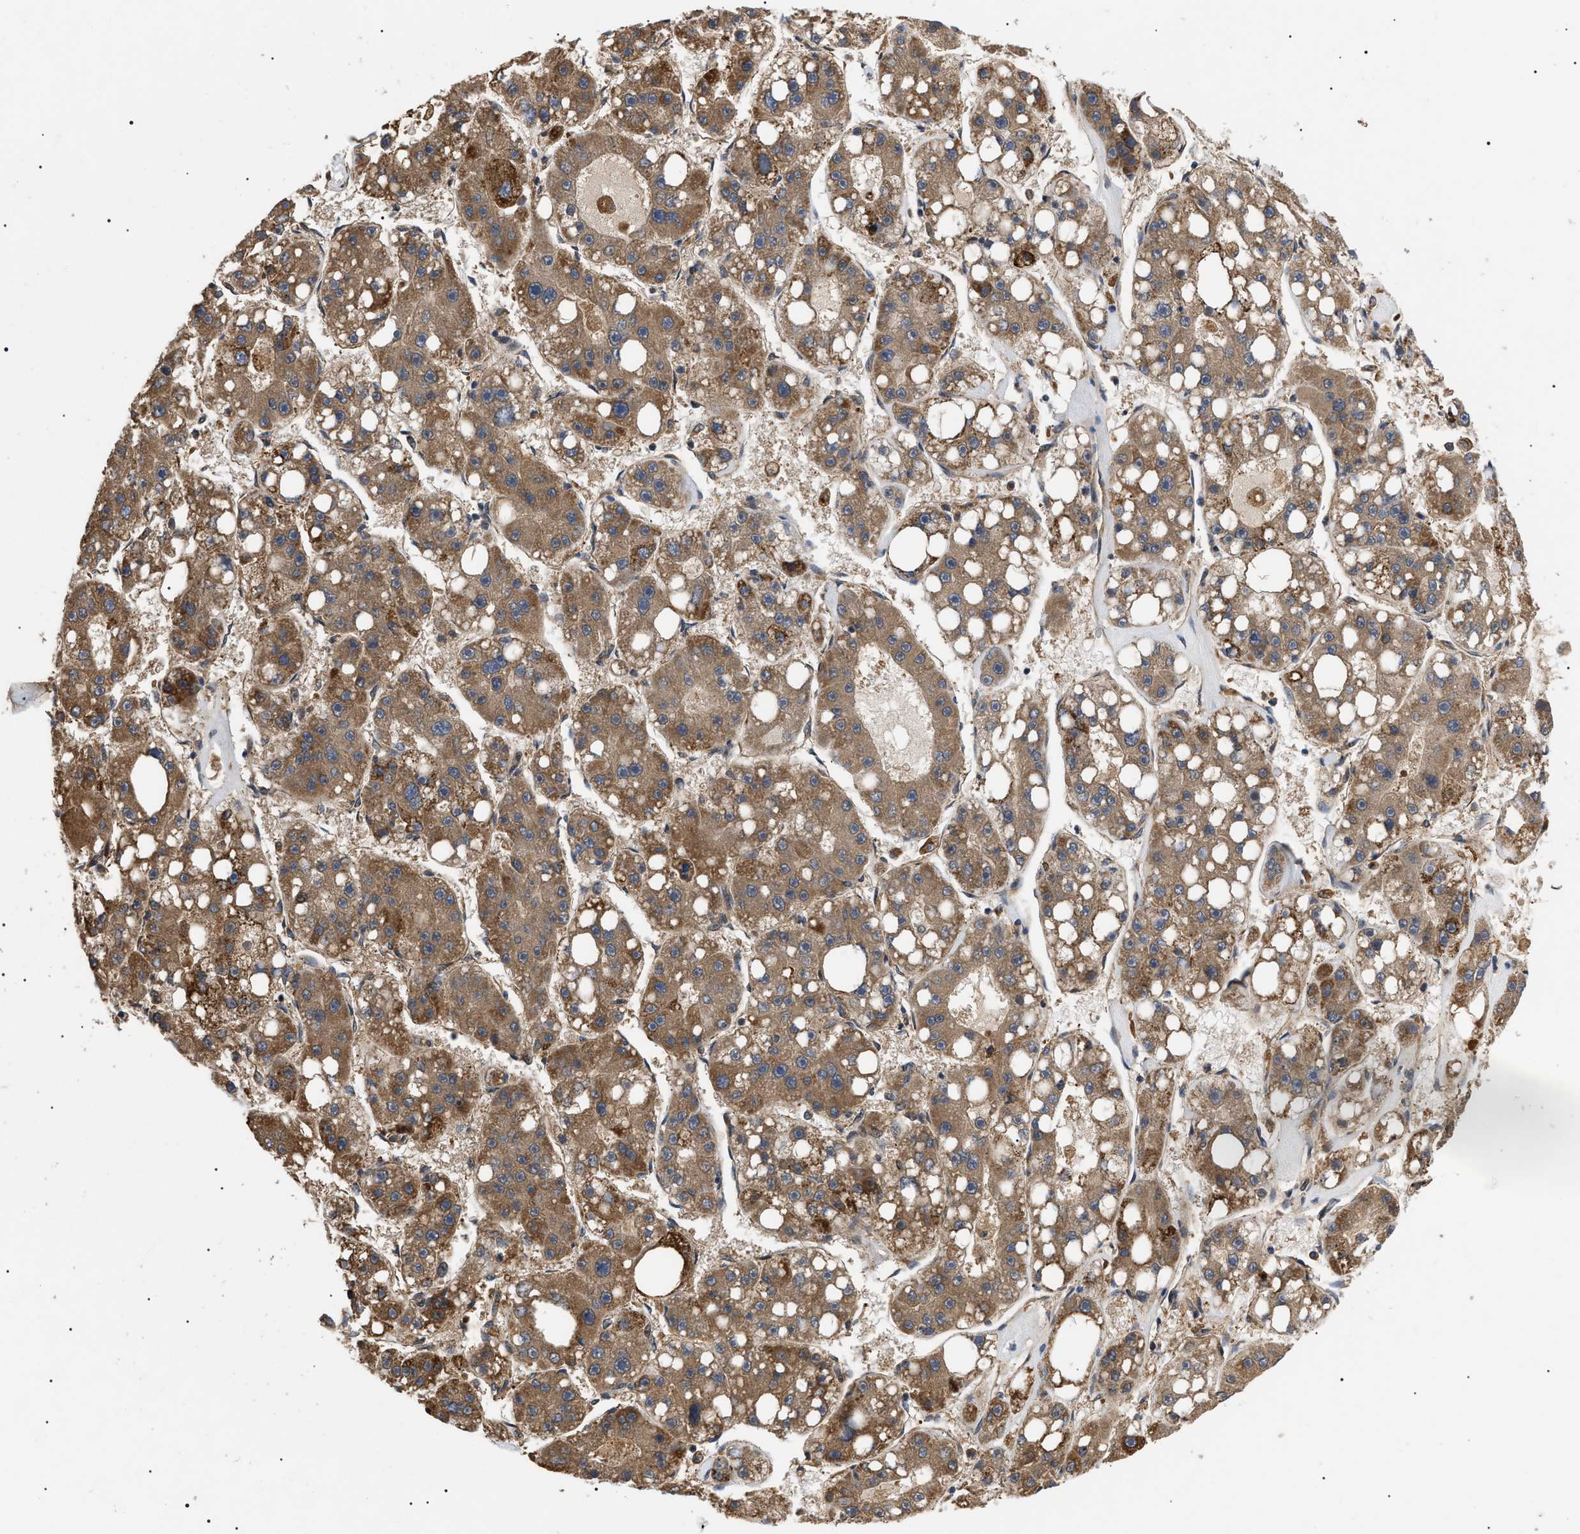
{"staining": {"intensity": "moderate", "quantity": ">75%", "location": "cytoplasmic/membranous"}, "tissue": "liver cancer", "cell_type": "Tumor cells", "image_type": "cancer", "snomed": [{"axis": "morphology", "description": "Carcinoma, Hepatocellular, NOS"}, {"axis": "topography", "description": "Liver"}], "caption": "Immunohistochemistry (IHC) of liver cancer (hepatocellular carcinoma) demonstrates medium levels of moderate cytoplasmic/membranous staining in approximately >75% of tumor cells.", "gene": "ASTL", "patient": {"sex": "female", "age": 61}}